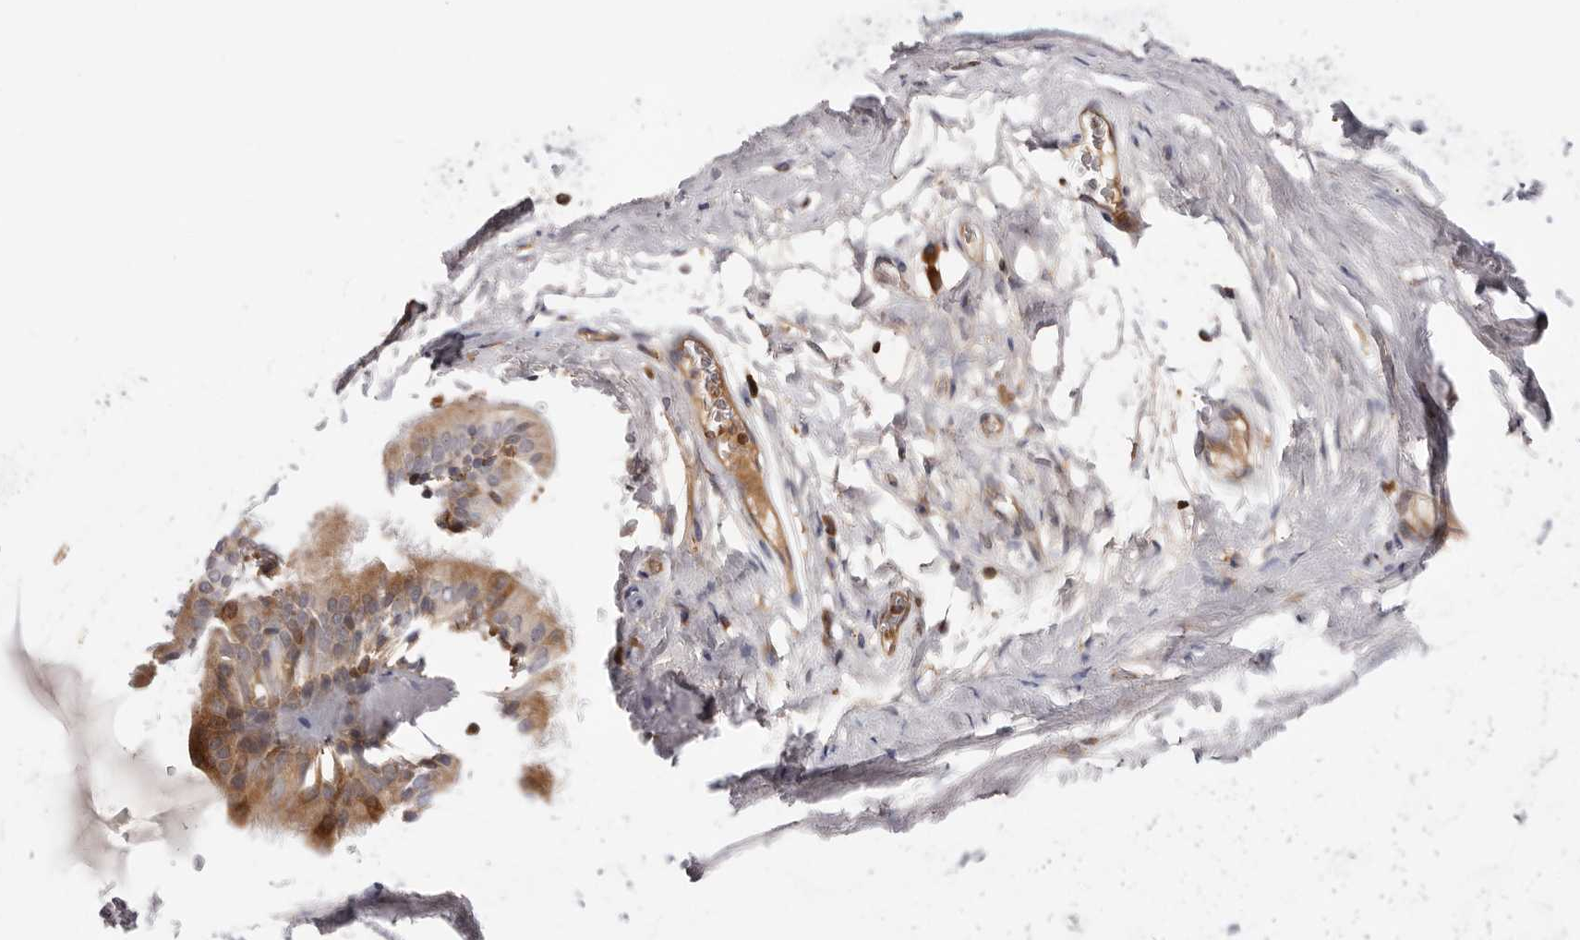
{"staining": {"intensity": "negative", "quantity": "none", "location": "none"}, "tissue": "adipose tissue", "cell_type": "Adipocytes", "image_type": "normal", "snomed": [{"axis": "morphology", "description": "Normal tissue, NOS"}, {"axis": "topography", "description": "Cartilage tissue"}], "caption": "High power microscopy micrograph of an immunohistochemistry (IHC) photomicrograph of benign adipose tissue, revealing no significant expression in adipocytes. Brightfield microscopy of immunohistochemistry stained with DAB (brown) and hematoxylin (blue), captured at high magnification.", "gene": "RNF213", "patient": {"sex": "female", "age": 63}}